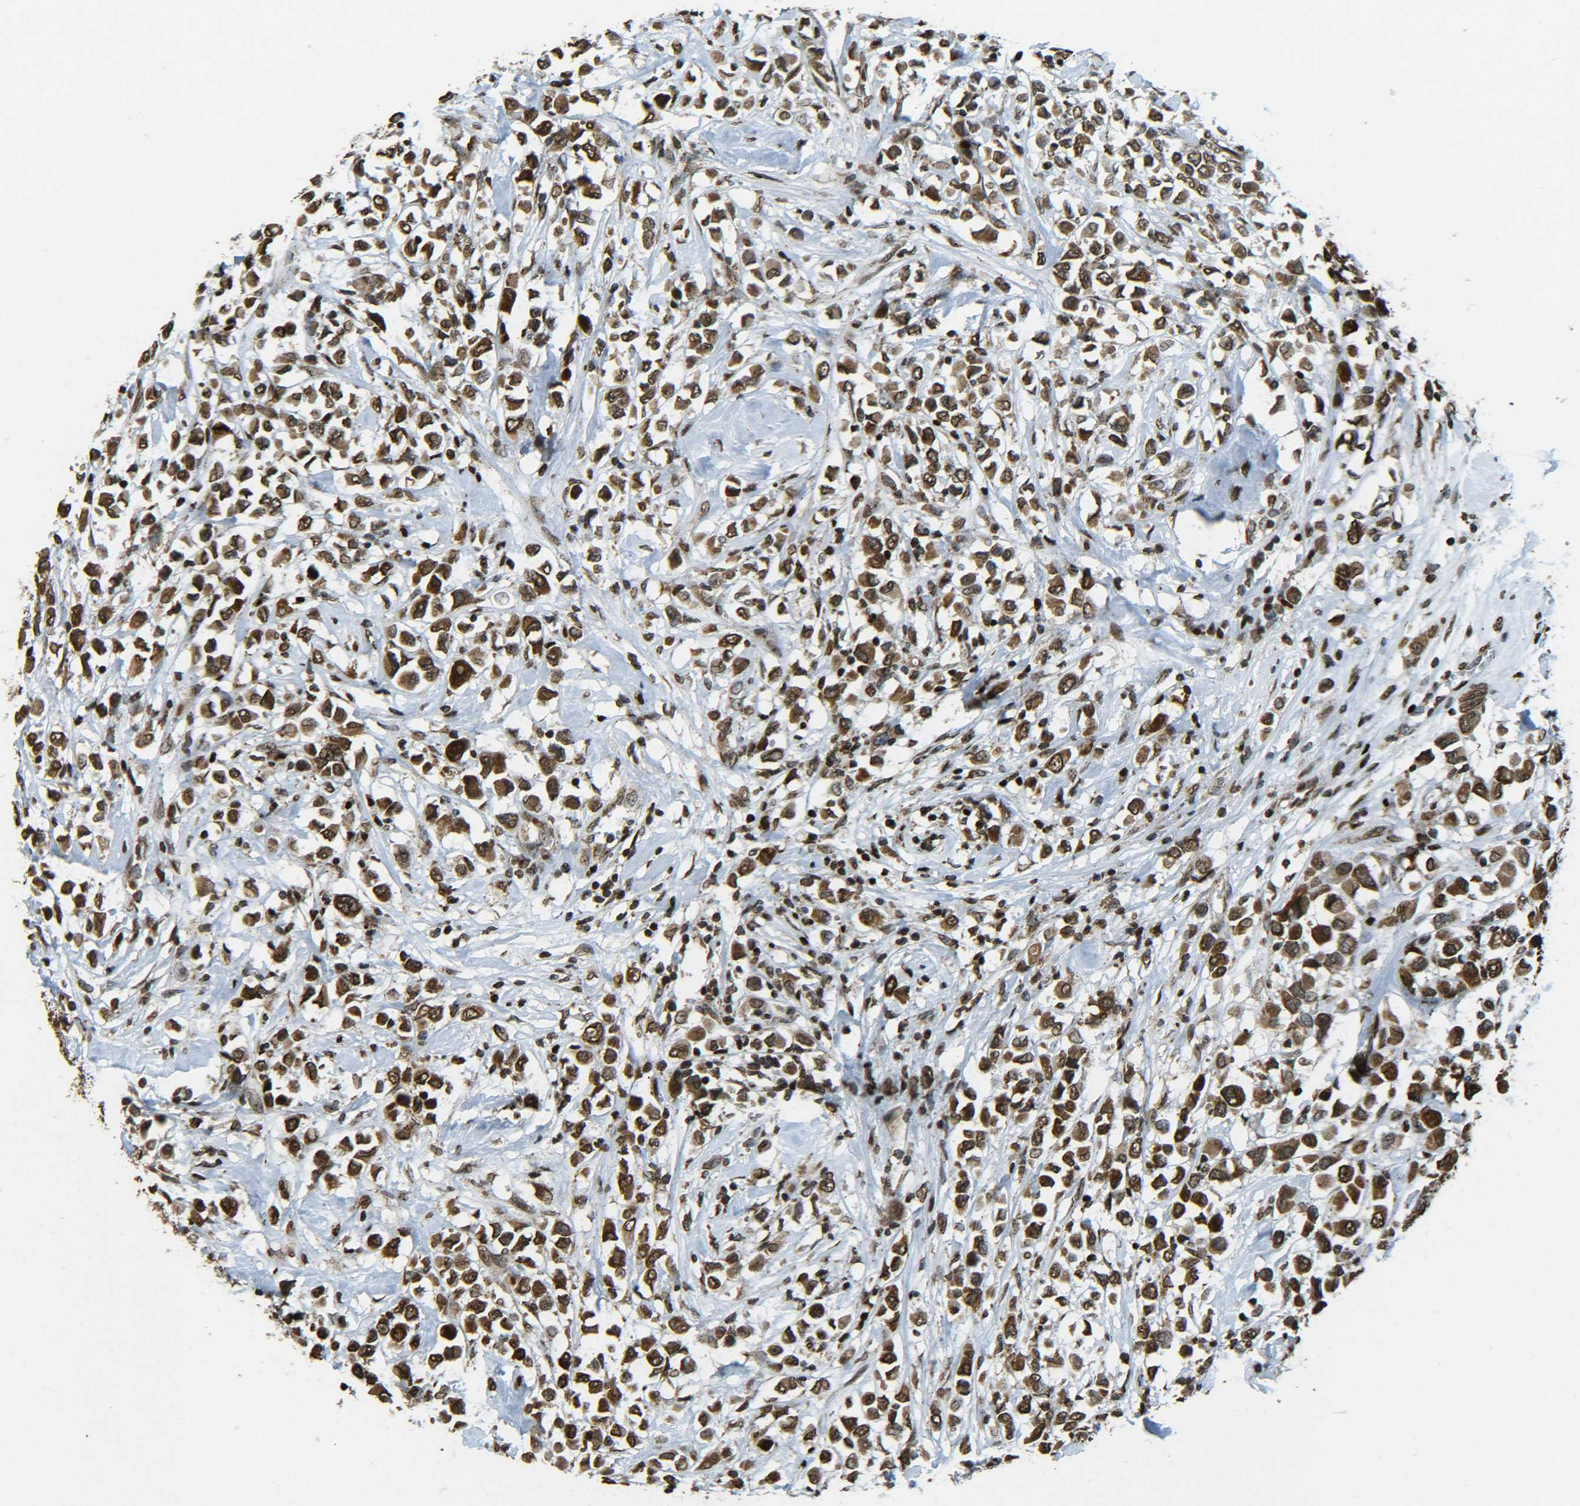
{"staining": {"intensity": "strong", "quantity": ">75%", "location": "cytoplasmic/membranous,nuclear"}, "tissue": "breast cancer", "cell_type": "Tumor cells", "image_type": "cancer", "snomed": [{"axis": "morphology", "description": "Duct carcinoma"}, {"axis": "topography", "description": "Breast"}], "caption": "Brown immunohistochemical staining in human breast infiltrating ductal carcinoma displays strong cytoplasmic/membranous and nuclear positivity in about >75% of tumor cells.", "gene": "NEUROG2", "patient": {"sex": "female", "age": 61}}